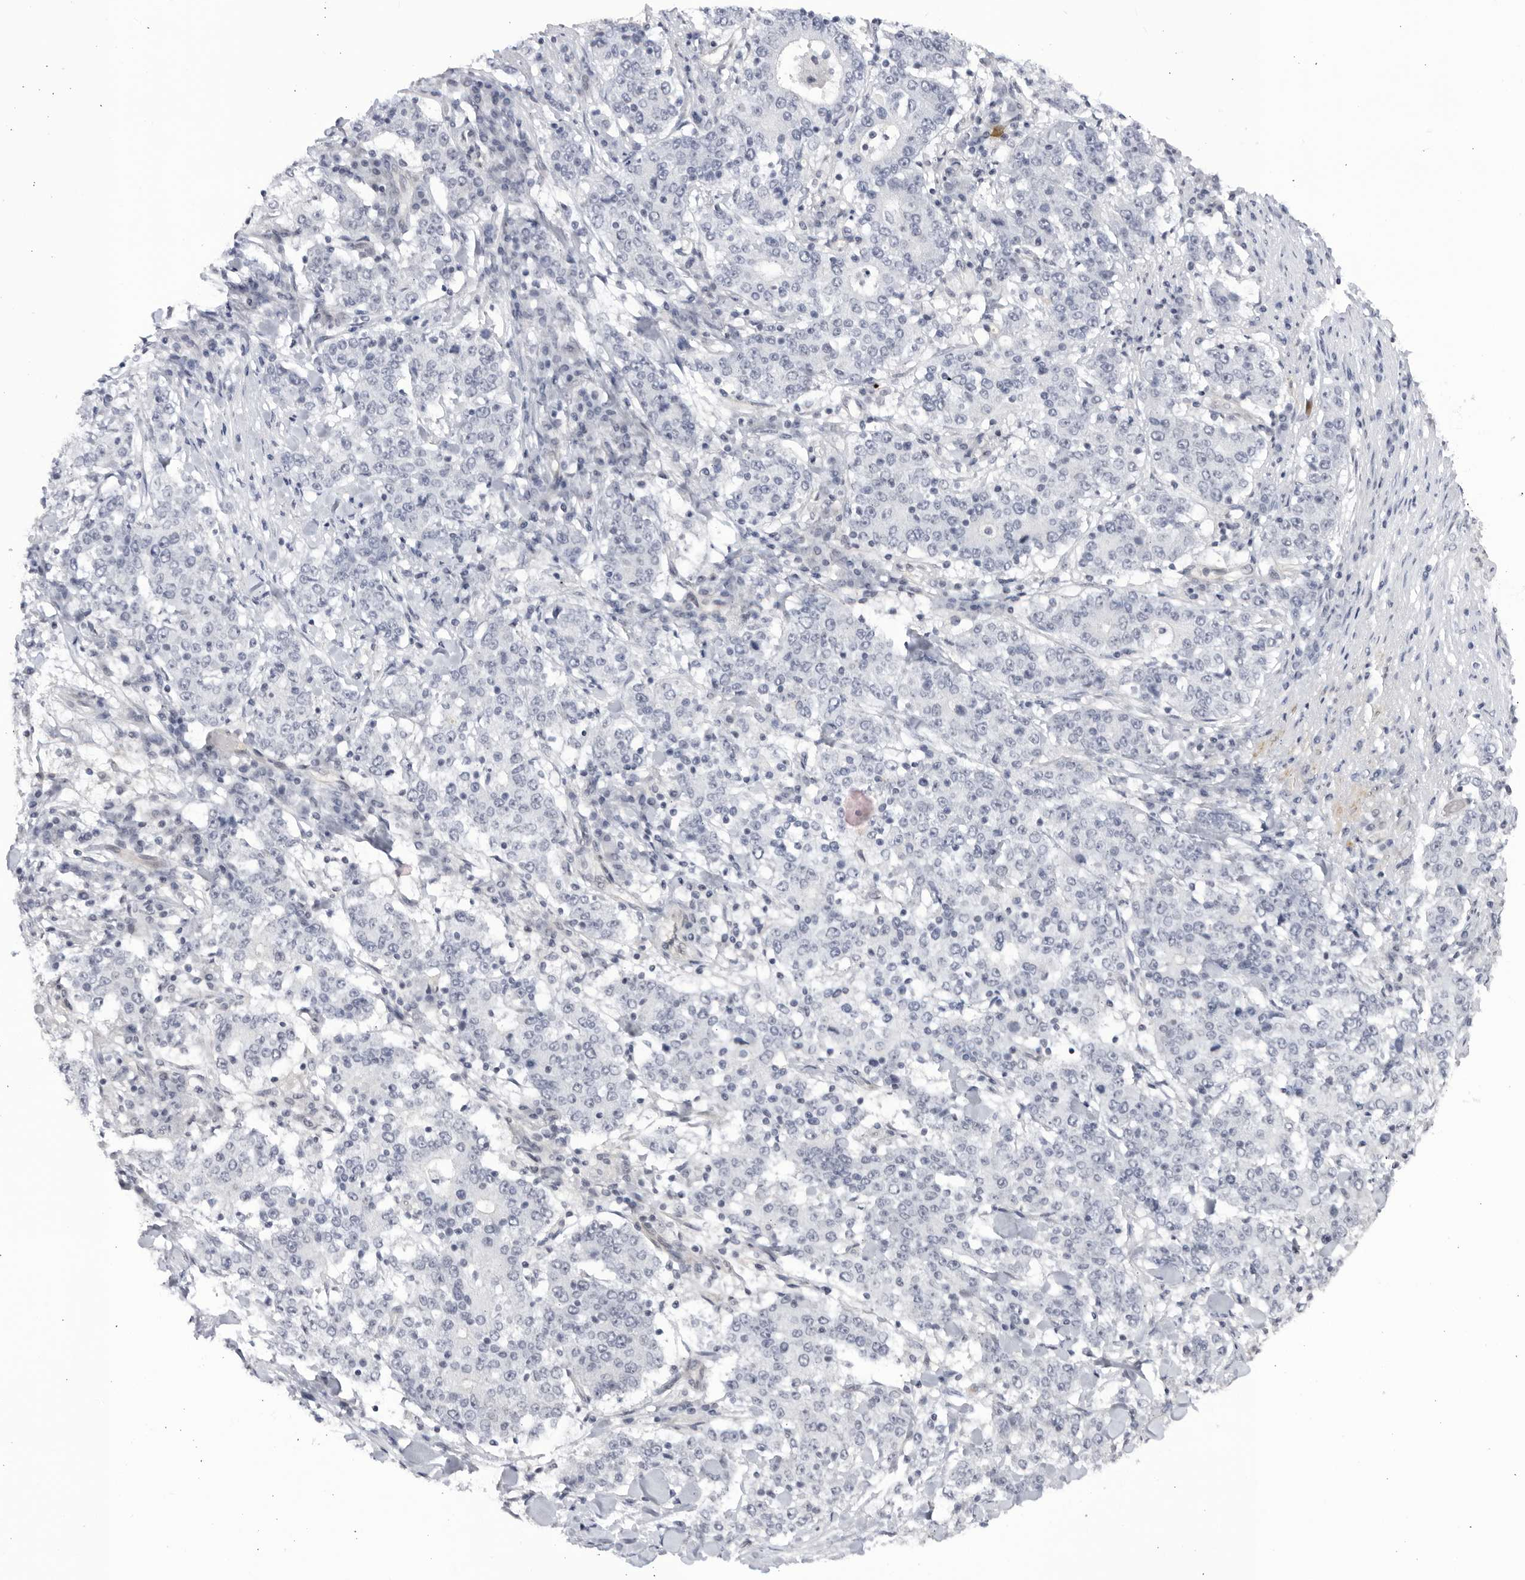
{"staining": {"intensity": "negative", "quantity": "none", "location": "none"}, "tissue": "stomach cancer", "cell_type": "Tumor cells", "image_type": "cancer", "snomed": [{"axis": "morphology", "description": "Adenocarcinoma, NOS"}, {"axis": "topography", "description": "Stomach"}], "caption": "There is no significant staining in tumor cells of stomach cancer. The staining is performed using DAB brown chromogen with nuclei counter-stained in using hematoxylin.", "gene": "CNBD1", "patient": {"sex": "male", "age": 59}}